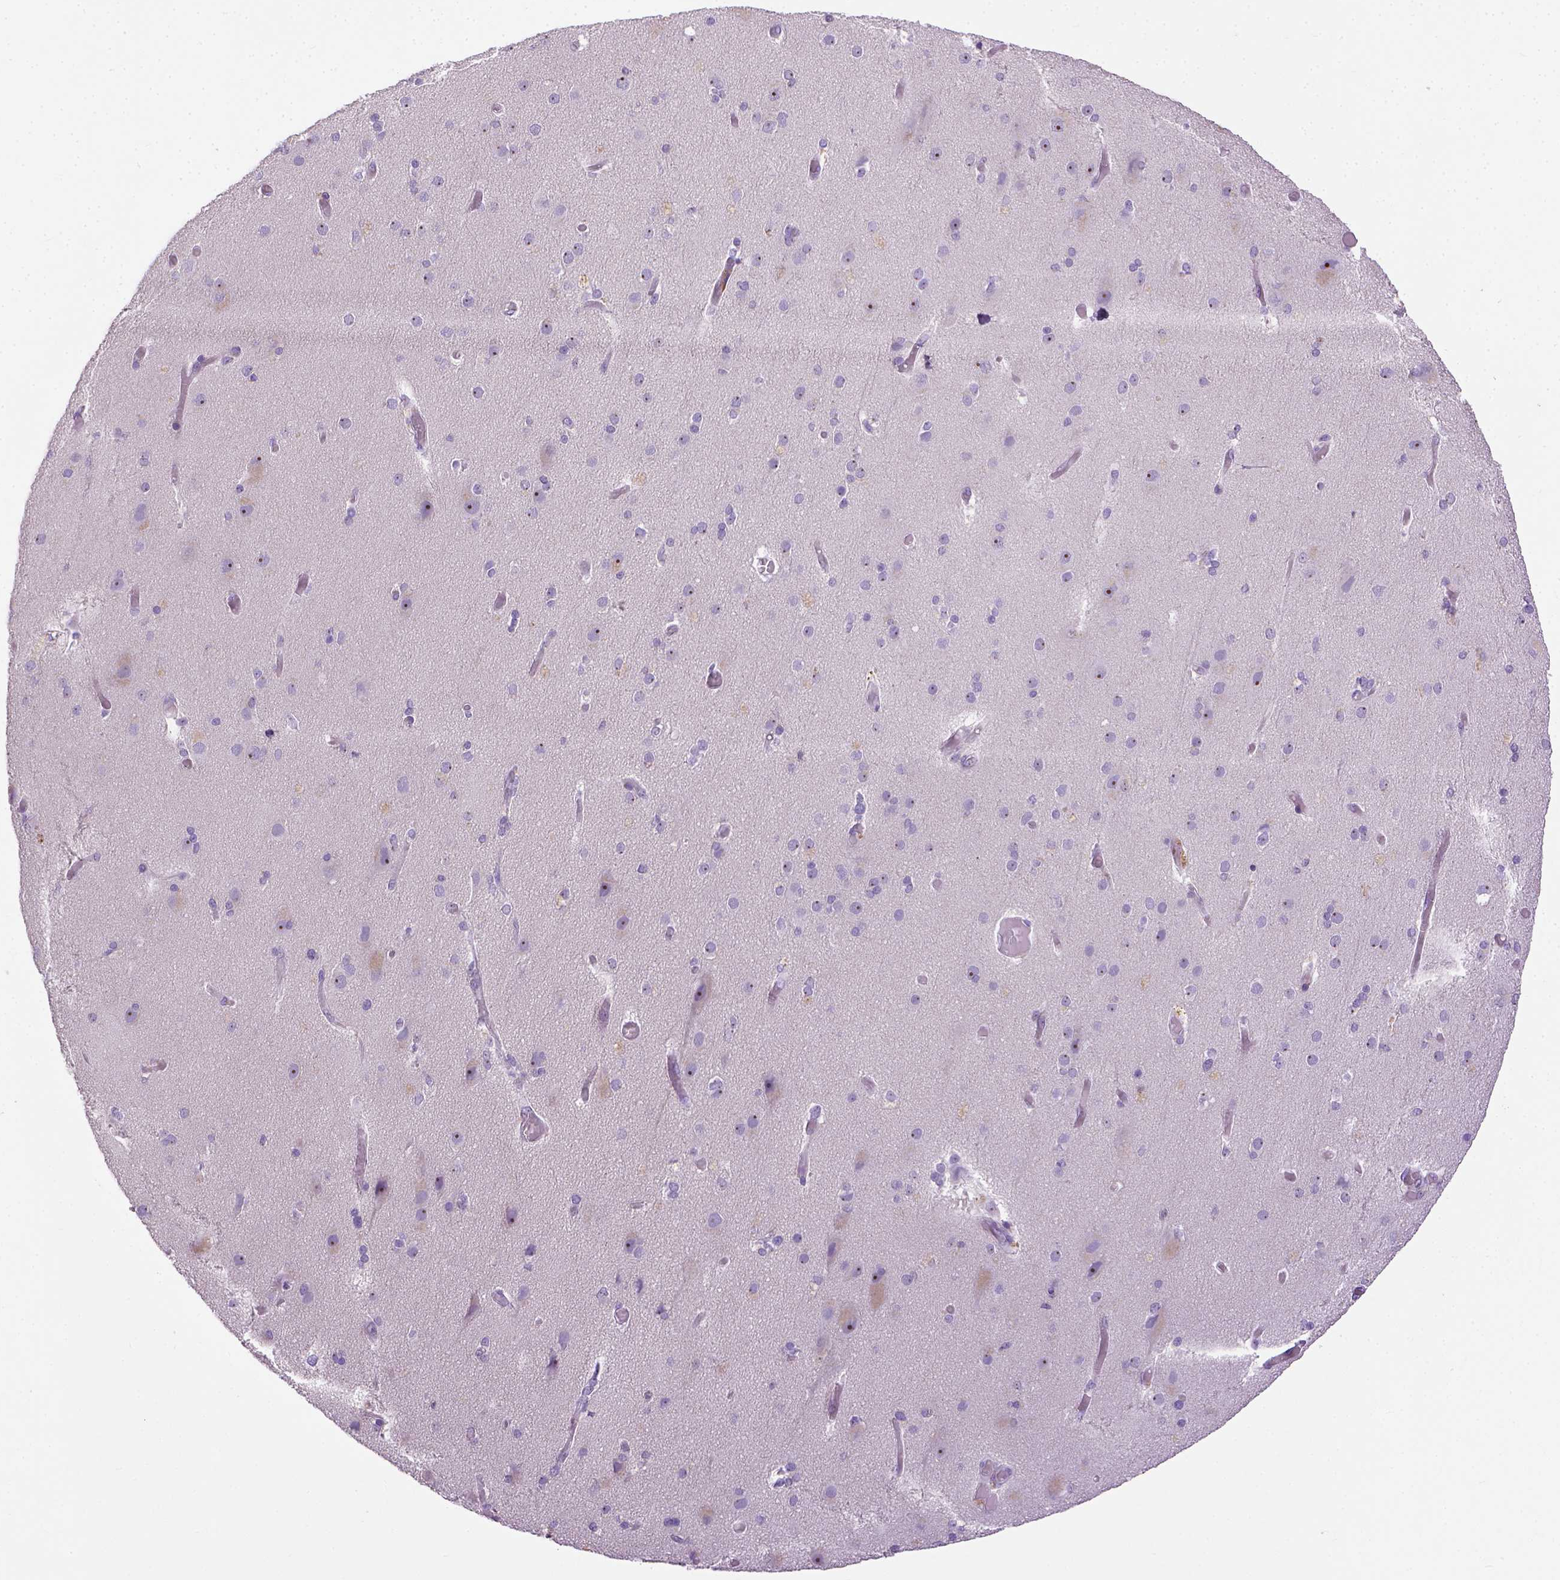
{"staining": {"intensity": "negative", "quantity": "none", "location": "none"}, "tissue": "cerebral cortex", "cell_type": "Endothelial cells", "image_type": "normal", "snomed": [{"axis": "morphology", "description": "Normal tissue, NOS"}, {"axis": "morphology", "description": "Glioma, malignant, High grade"}, {"axis": "topography", "description": "Cerebral cortex"}], "caption": "DAB (3,3'-diaminobenzidine) immunohistochemical staining of benign cerebral cortex shows no significant staining in endothelial cells.", "gene": "UTP4", "patient": {"sex": "male", "age": 71}}